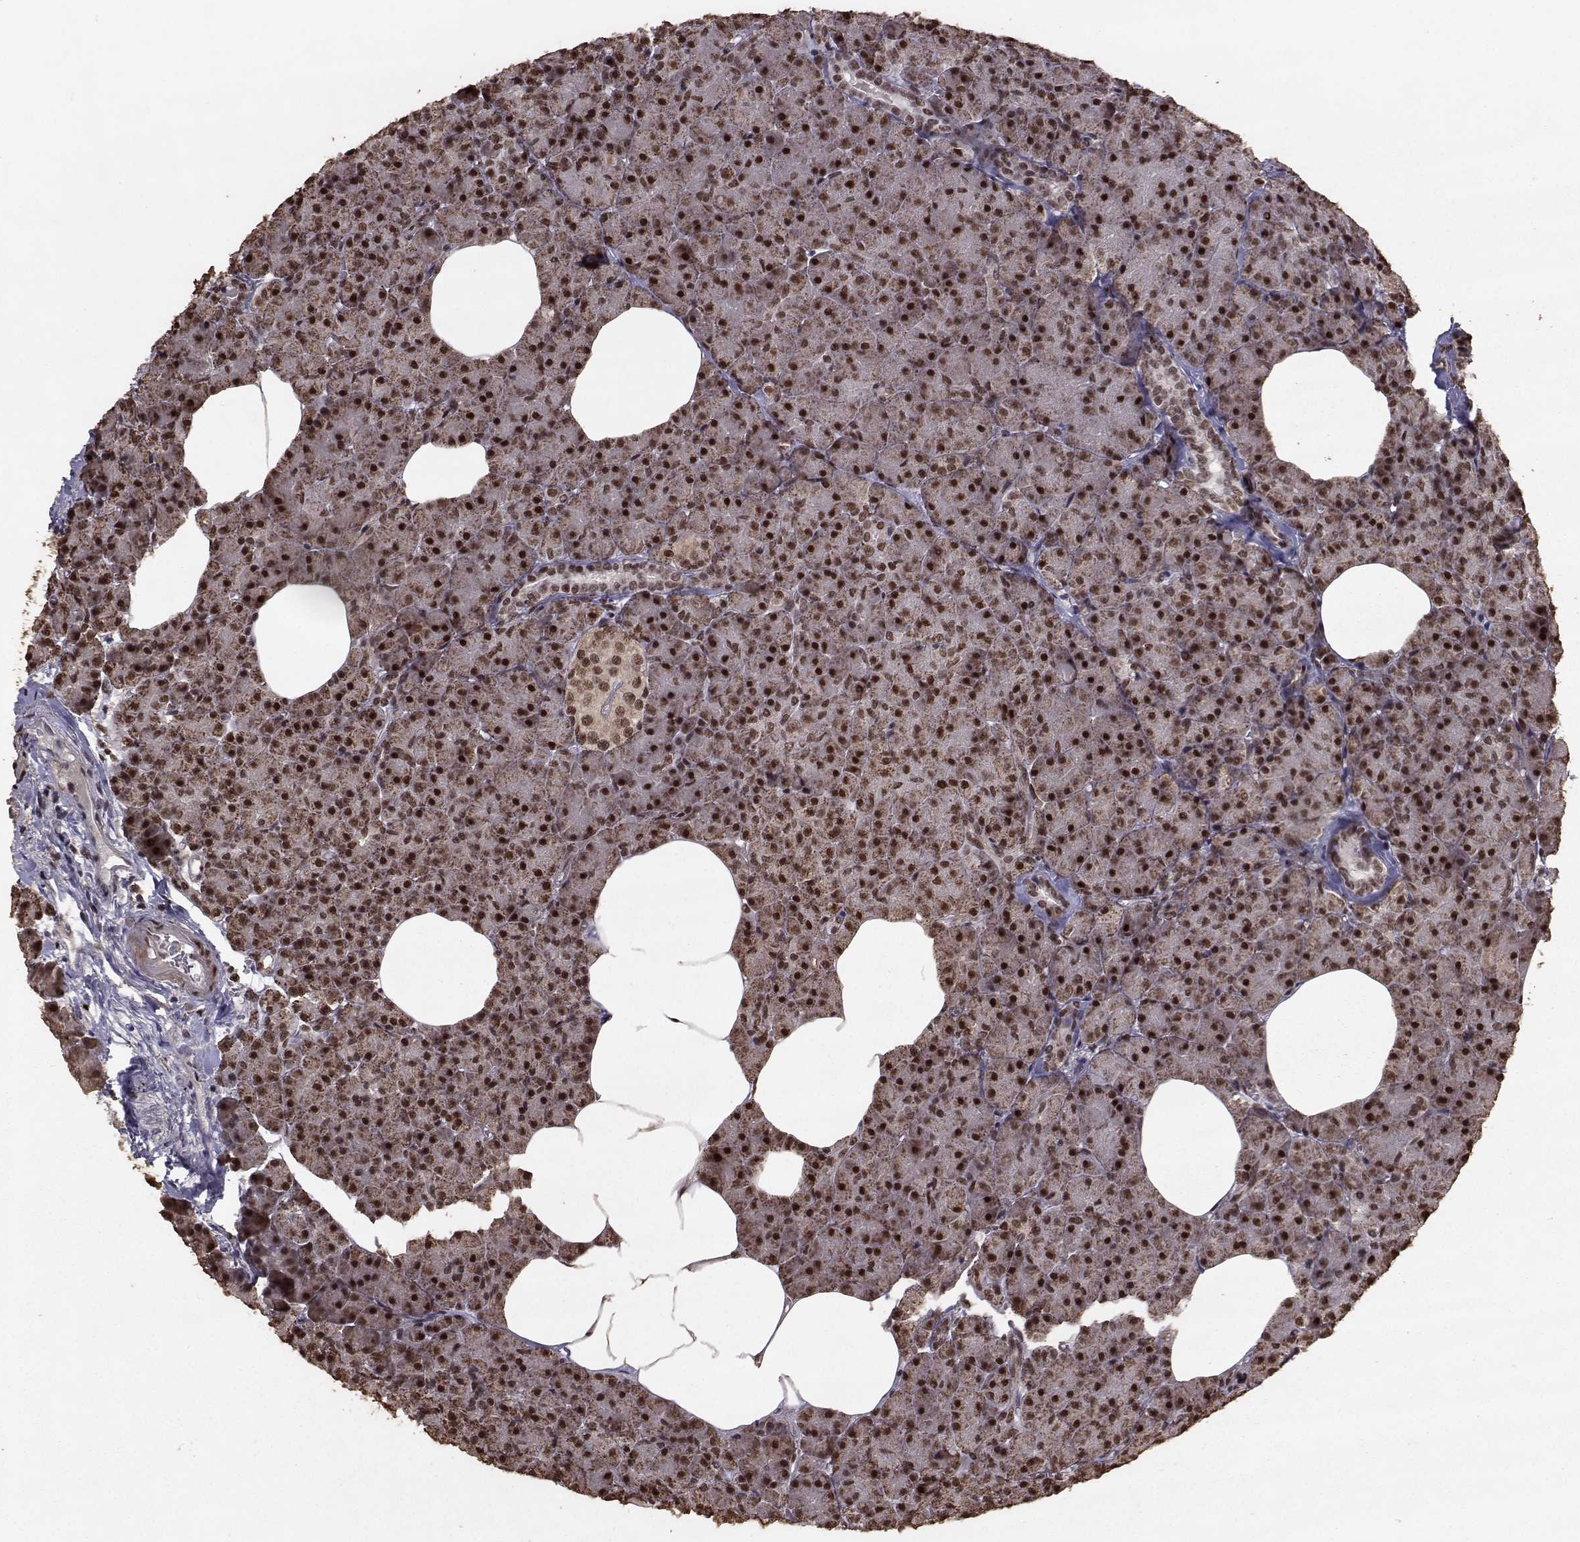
{"staining": {"intensity": "strong", "quantity": ">75%", "location": "nuclear"}, "tissue": "pancreas", "cell_type": "Exocrine glandular cells", "image_type": "normal", "snomed": [{"axis": "morphology", "description": "Normal tissue, NOS"}, {"axis": "topography", "description": "Pancreas"}], "caption": "Unremarkable pancreas reveals strong nuclear positivity in about >75% of exocrine glandular cells (Stains: DAB (3,3'-diaminobenzidine) in brown, nuclei in blue, Microscopy: brightfield microscopy at high magnification)..", "gene": "SF1", "patient": {"sex": "female", "age": 45}}